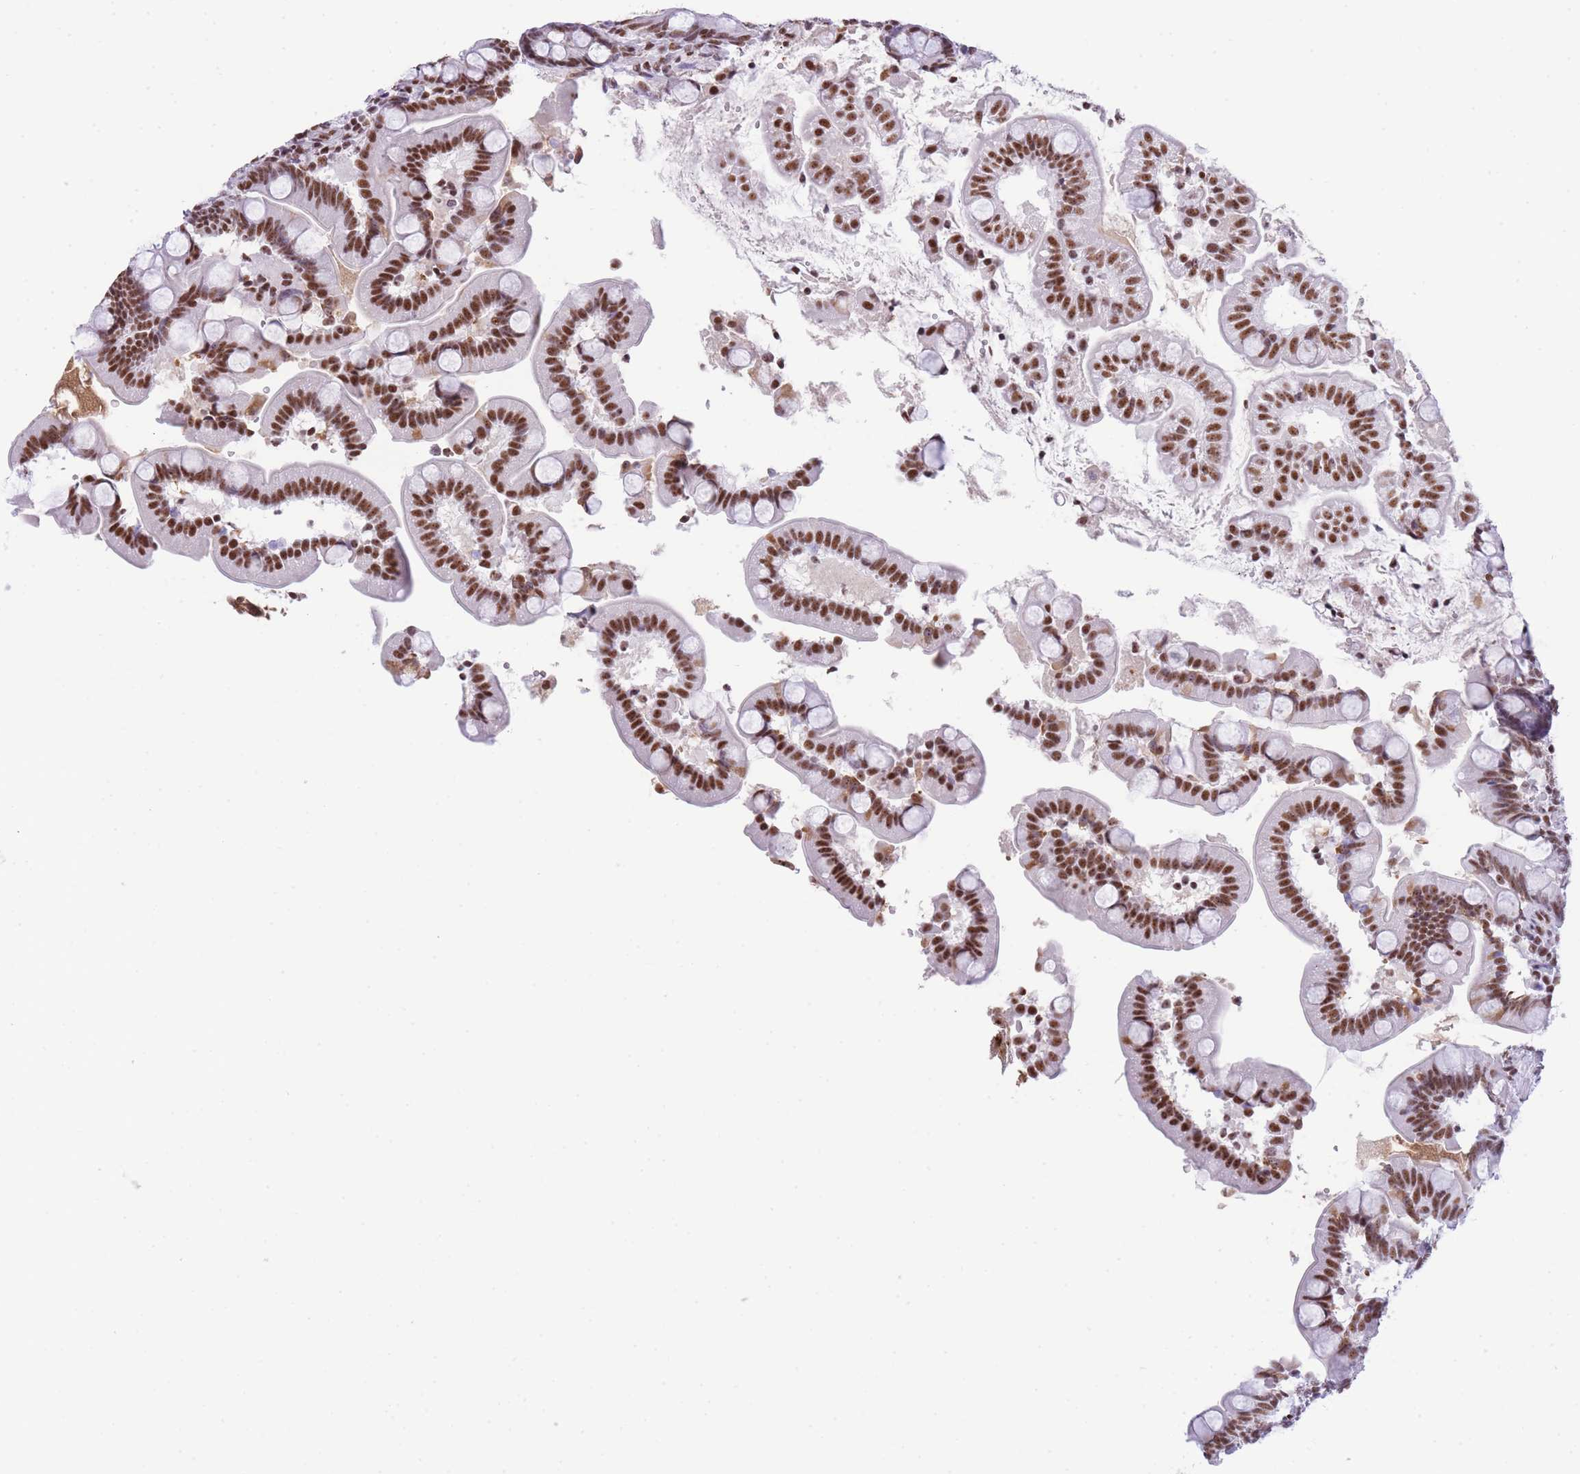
{"staining": {"intensity": "moderate", "quantity": ">75%", "location": "nuclear"}, "tissue": "small intestine", "cell_type": "Glandular cells", "image_type": "normal", "snomed": [{"axis": "morphology", "description": "Normal tissue, NOS"}, {"axis": "topography", "description": "Small intestine"}], "caption": "A brown stain shows moderate nuclear positivity of a protein in glandular cells of benign small intestine.", "gene": "EVC2", "patient": {"sex": "female", "age": 64}}